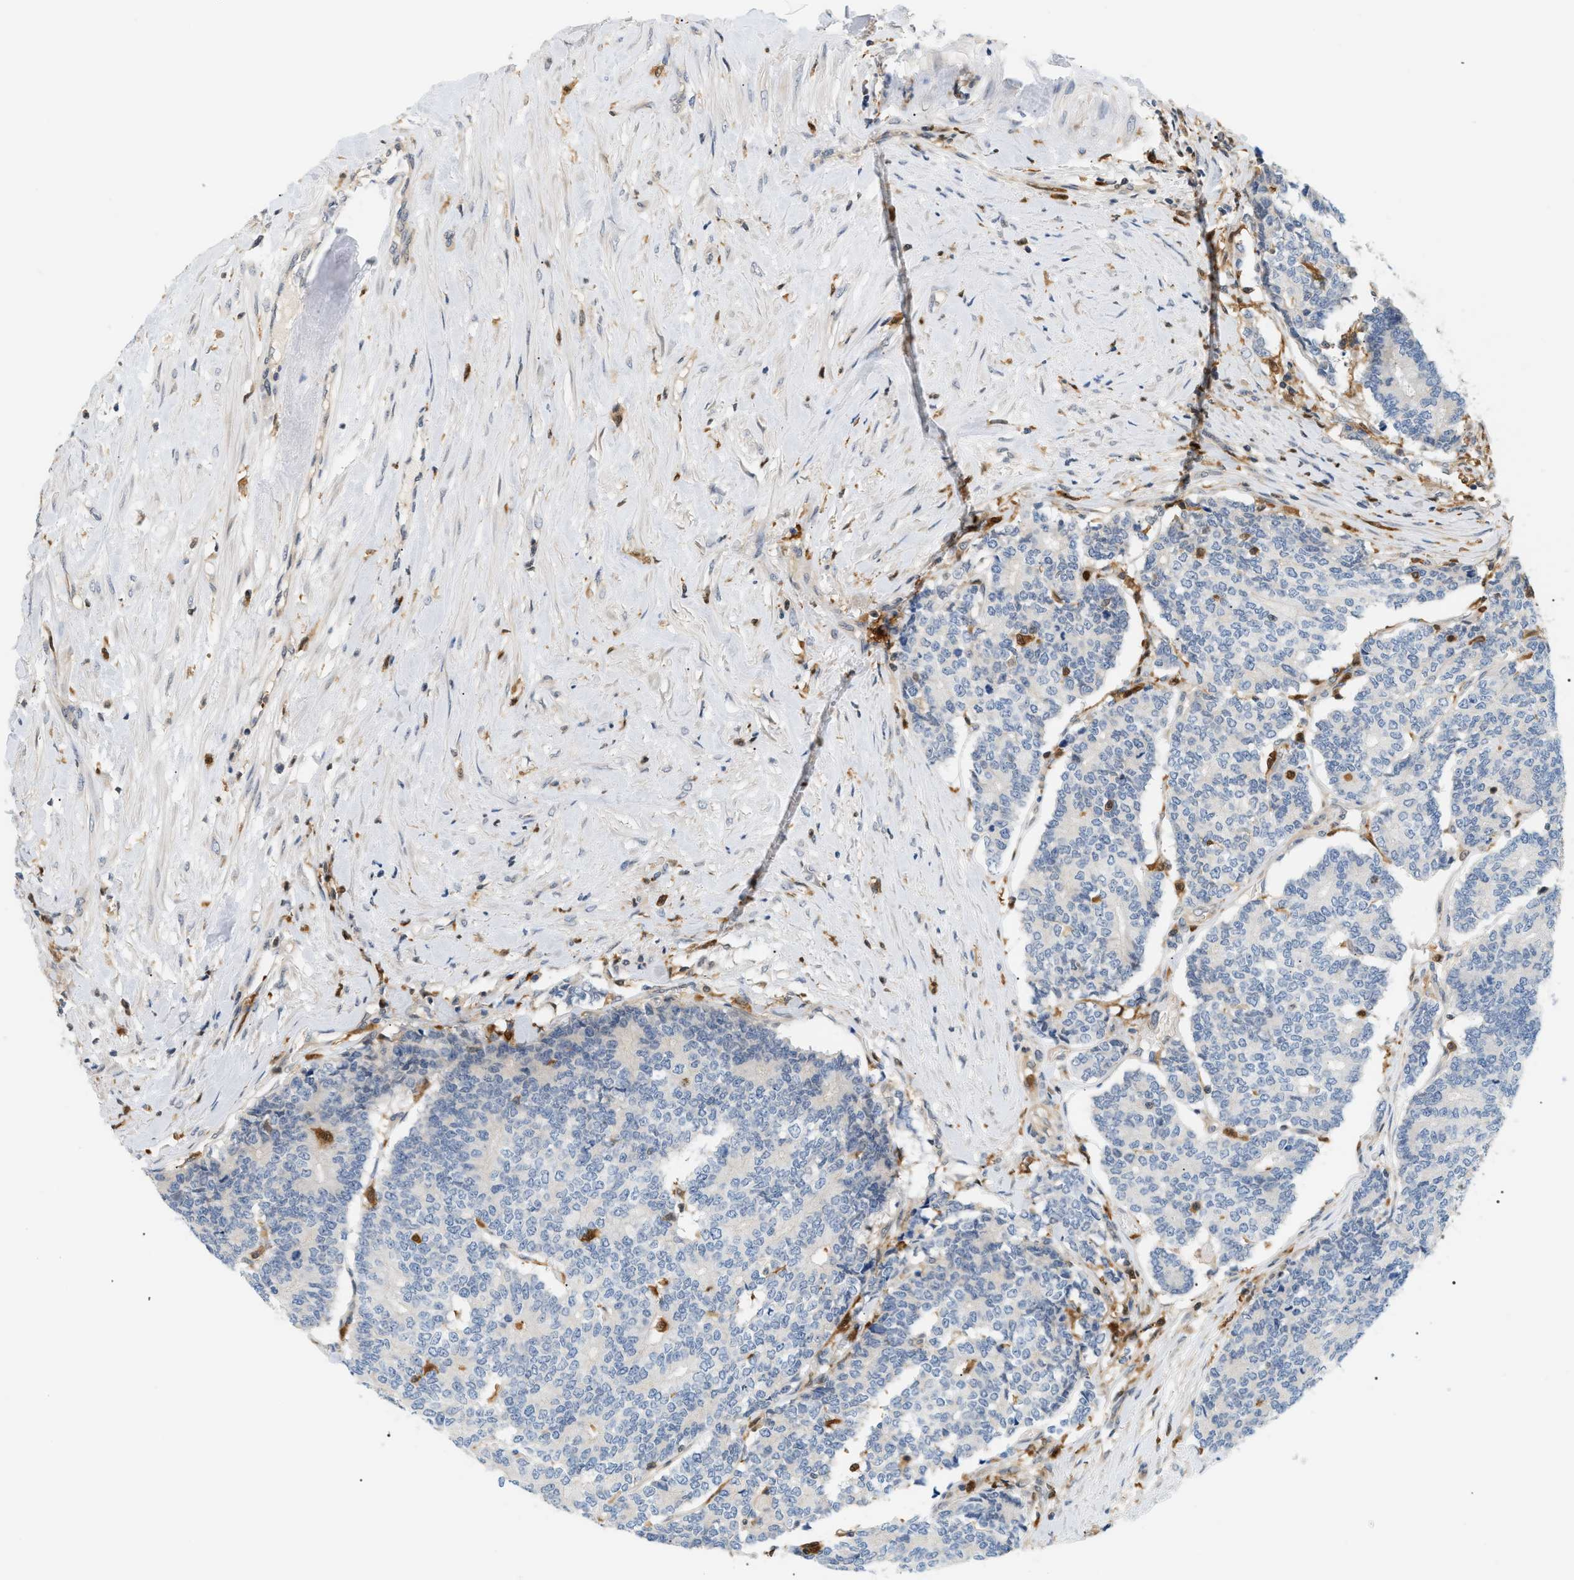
{"staining": {"intensity": "negative", "quantity": "none", "location": "none"}, "tissue": "prostate cancer", "cell_type": "Tumor cells", "image_type": "cancer", "snomed": [{"axis": "morphology", "description": "Normal tissue, NOS"}, {"axis": "morphology", "description": "Adenocarcinoma, High grade"}, {"axis": "topography", "description": "Prostate"}, {"axis": "topography", "description": "Seminal veicle"}], "caption": "This photomicrograph is of prostate high-grade adenocarcinoma stained with IHC to label a protein in brown with the nuclei are counter-stained blue. There is no positivity in tumor cells.", "gene": "PYCARD", "patient": {"sex": "male", "age": 55}}